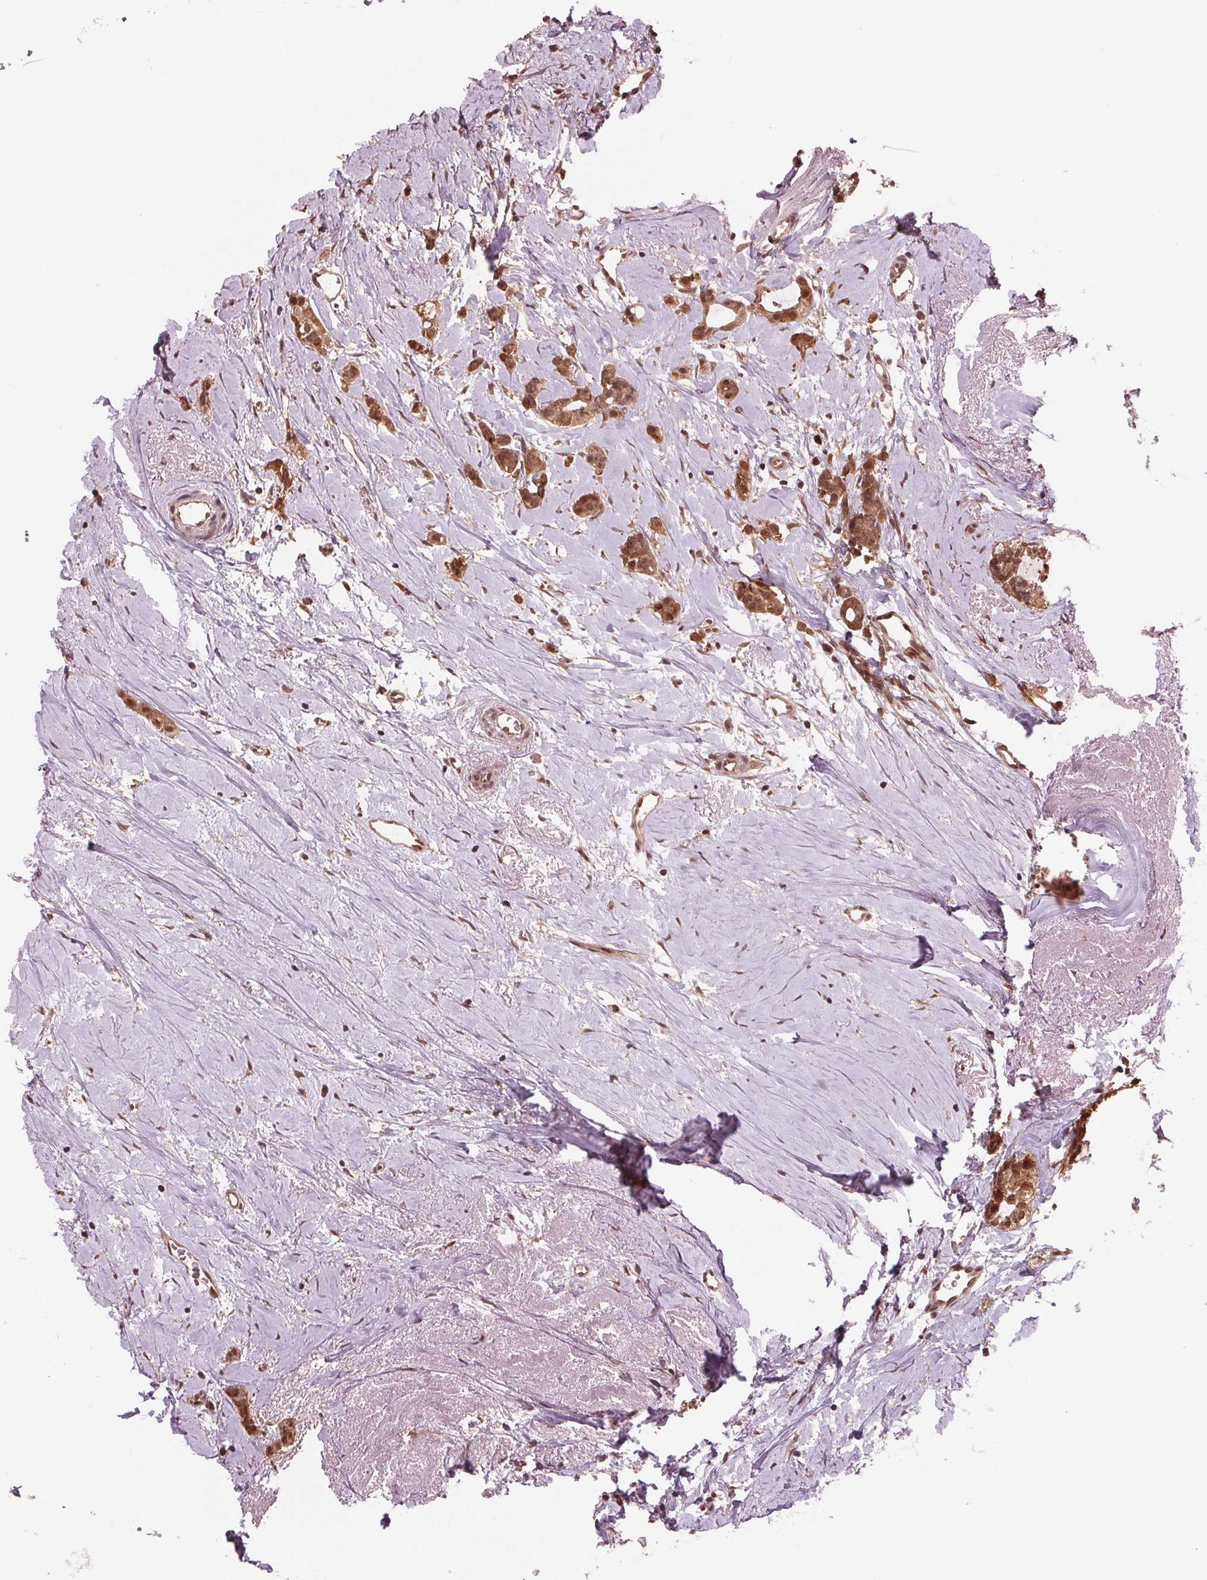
{"staining": {"intensity": "moderate", "quantity": ">75%", "location": "cytoplasmic/membranous"}, "tissue": "breast cancer", "cell_type": "Tumor cells", "image_type": "cancer", "snomed": [{"axis": "morphology", "description": "Duct carcinoma"}, {"axis": "topography", "description": "Breast"}], "caption": "A high-resolution photomicrograph shows immunohistochemistry staining of breast invasive ductal carcinoma, which exhibits moderate cytoplasmic/membranous expression in about >75% of tumor cells.", "gene": "STAT3", "patient": {"sex": "female", "age": 40}}